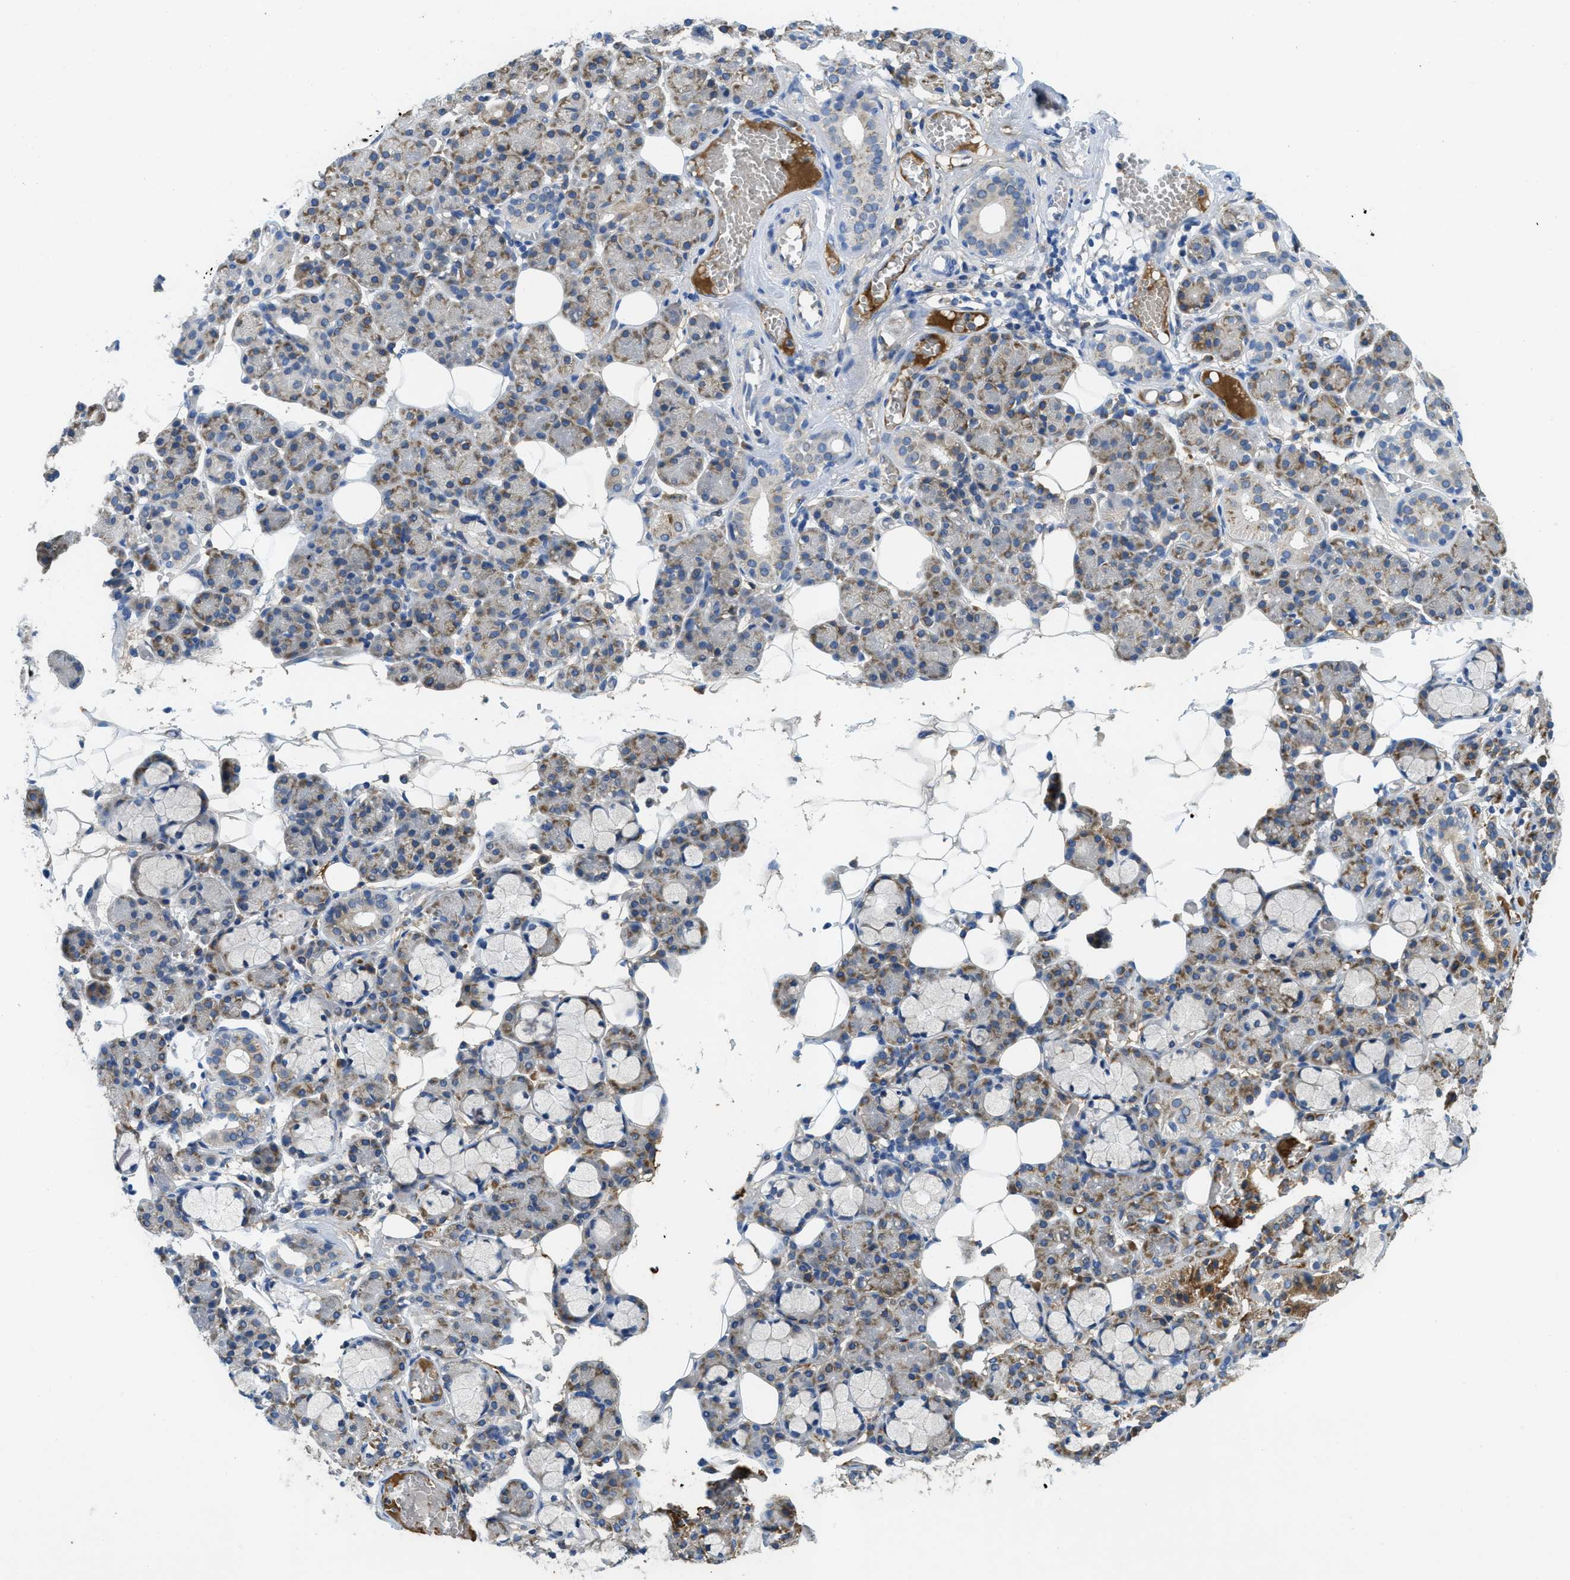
{"staining": {"intensity": "moderate", "quantity": "25%-75%", "location": "cytoplasmic/membranous"}, "tissue": "salivary gland", "cell_type": "Glandular cells", "image_type": "normal", "snomed": [{"axis": "morphology", "description": "Normal tissue, NOS"}, {"axis": "topography", "description": "Salivary gland"}], "caption": "Immunohistochemistry histopathology image of normal salivary gland: human salivary gland stained using IHC displays medium levels of moderate protein expression localized specifically in the cytoplasmic/membranous of glandular cells, appearing as a cytoplasmic/membranous brown color.", "gene": "MPDU1", "patient": {"sex": "male", "age": 63}}